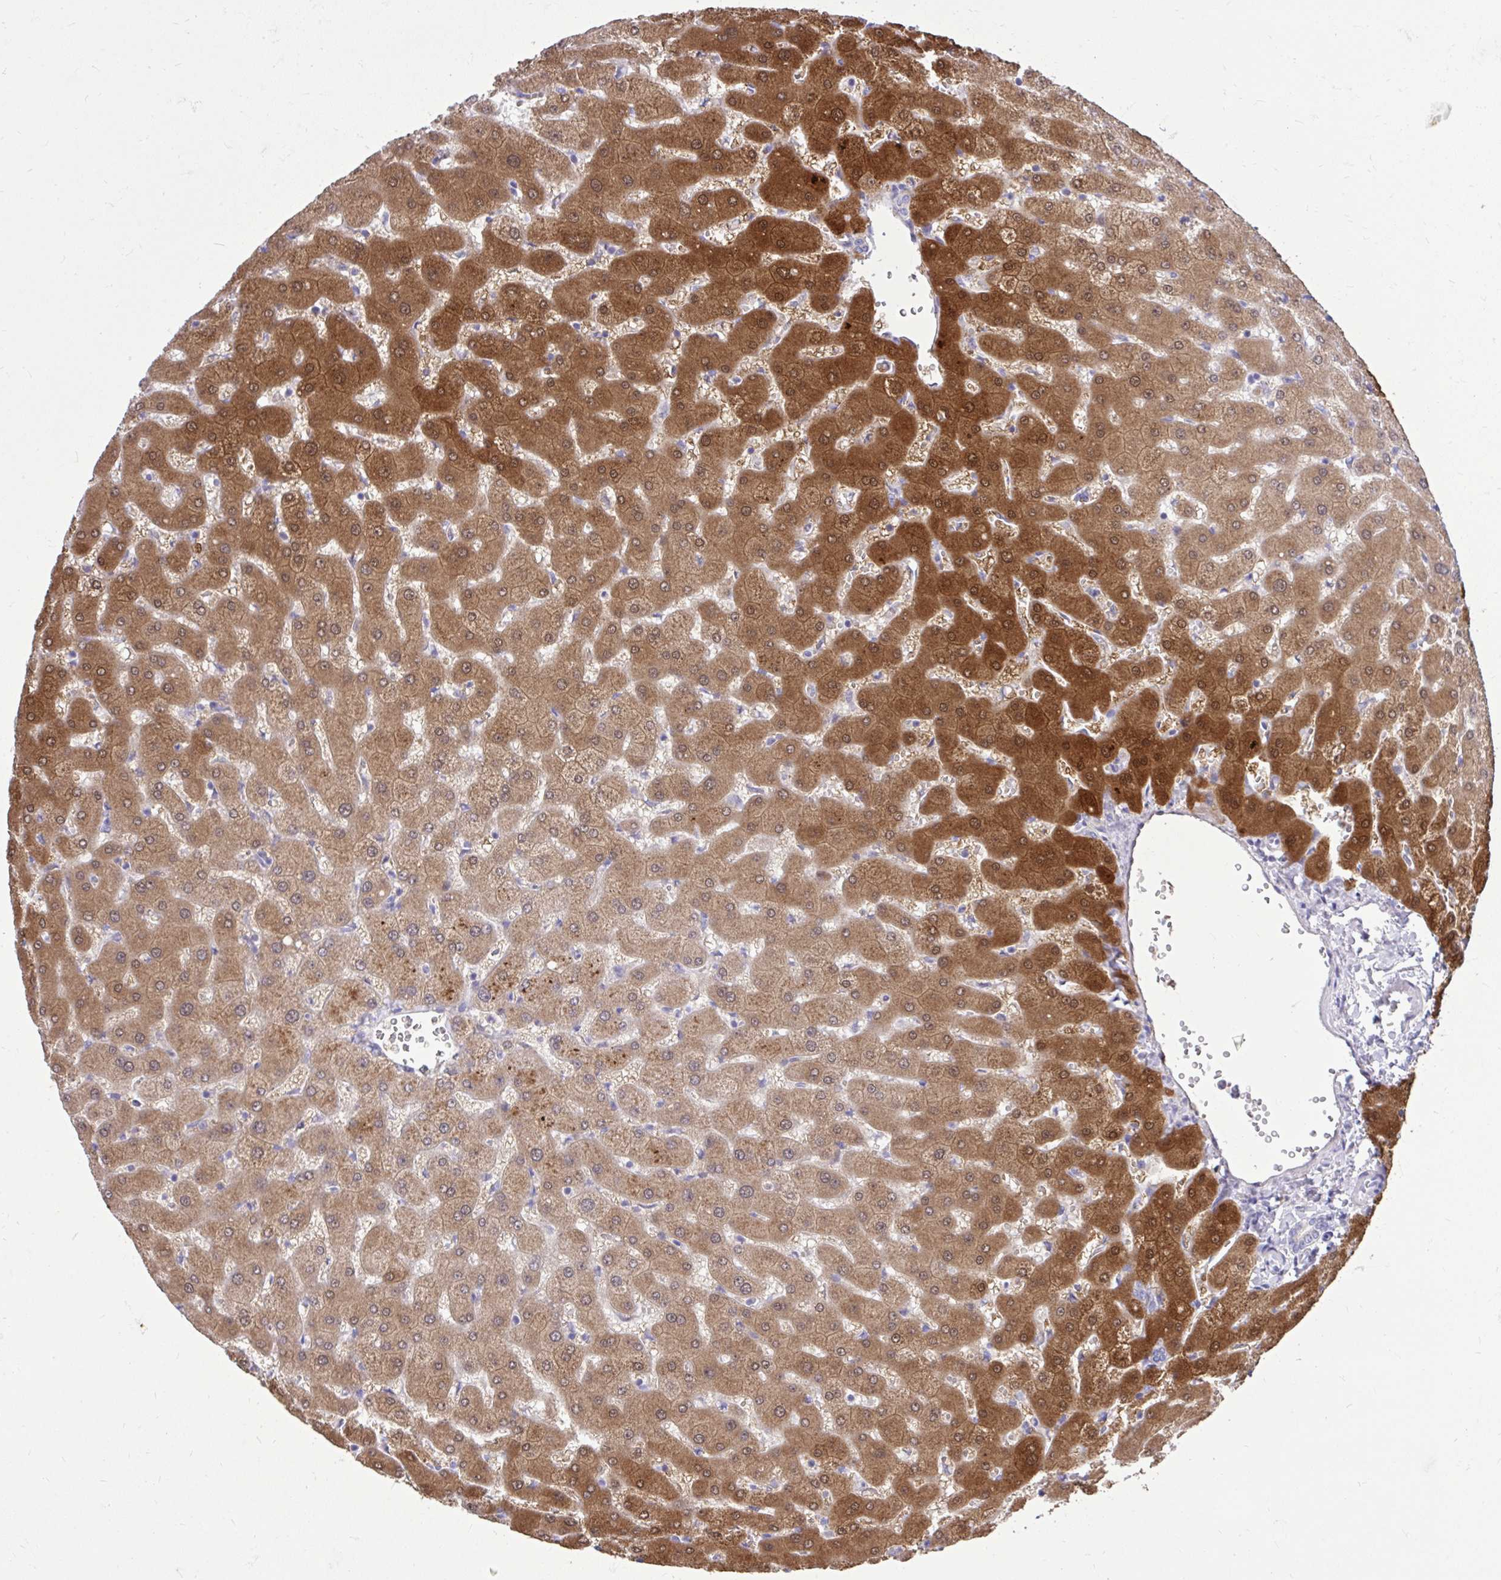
{"staining": {"intensity": "negative", "quantity": "none", "location": "none"}, "tissue": "liver", "cell_type": "Cholangiocytes", "image_type": "normal", "snomed": [{"axis": "morphology", "description": "Normal tissue, NOS"}, {"axis": "topography", "description": "Liver"}], "caption": "The micrograph demonstrates no significant staining in cholangiocytes of liver.", "gene": "NNMT", "patient": {"sex": "female", "age": 63}}